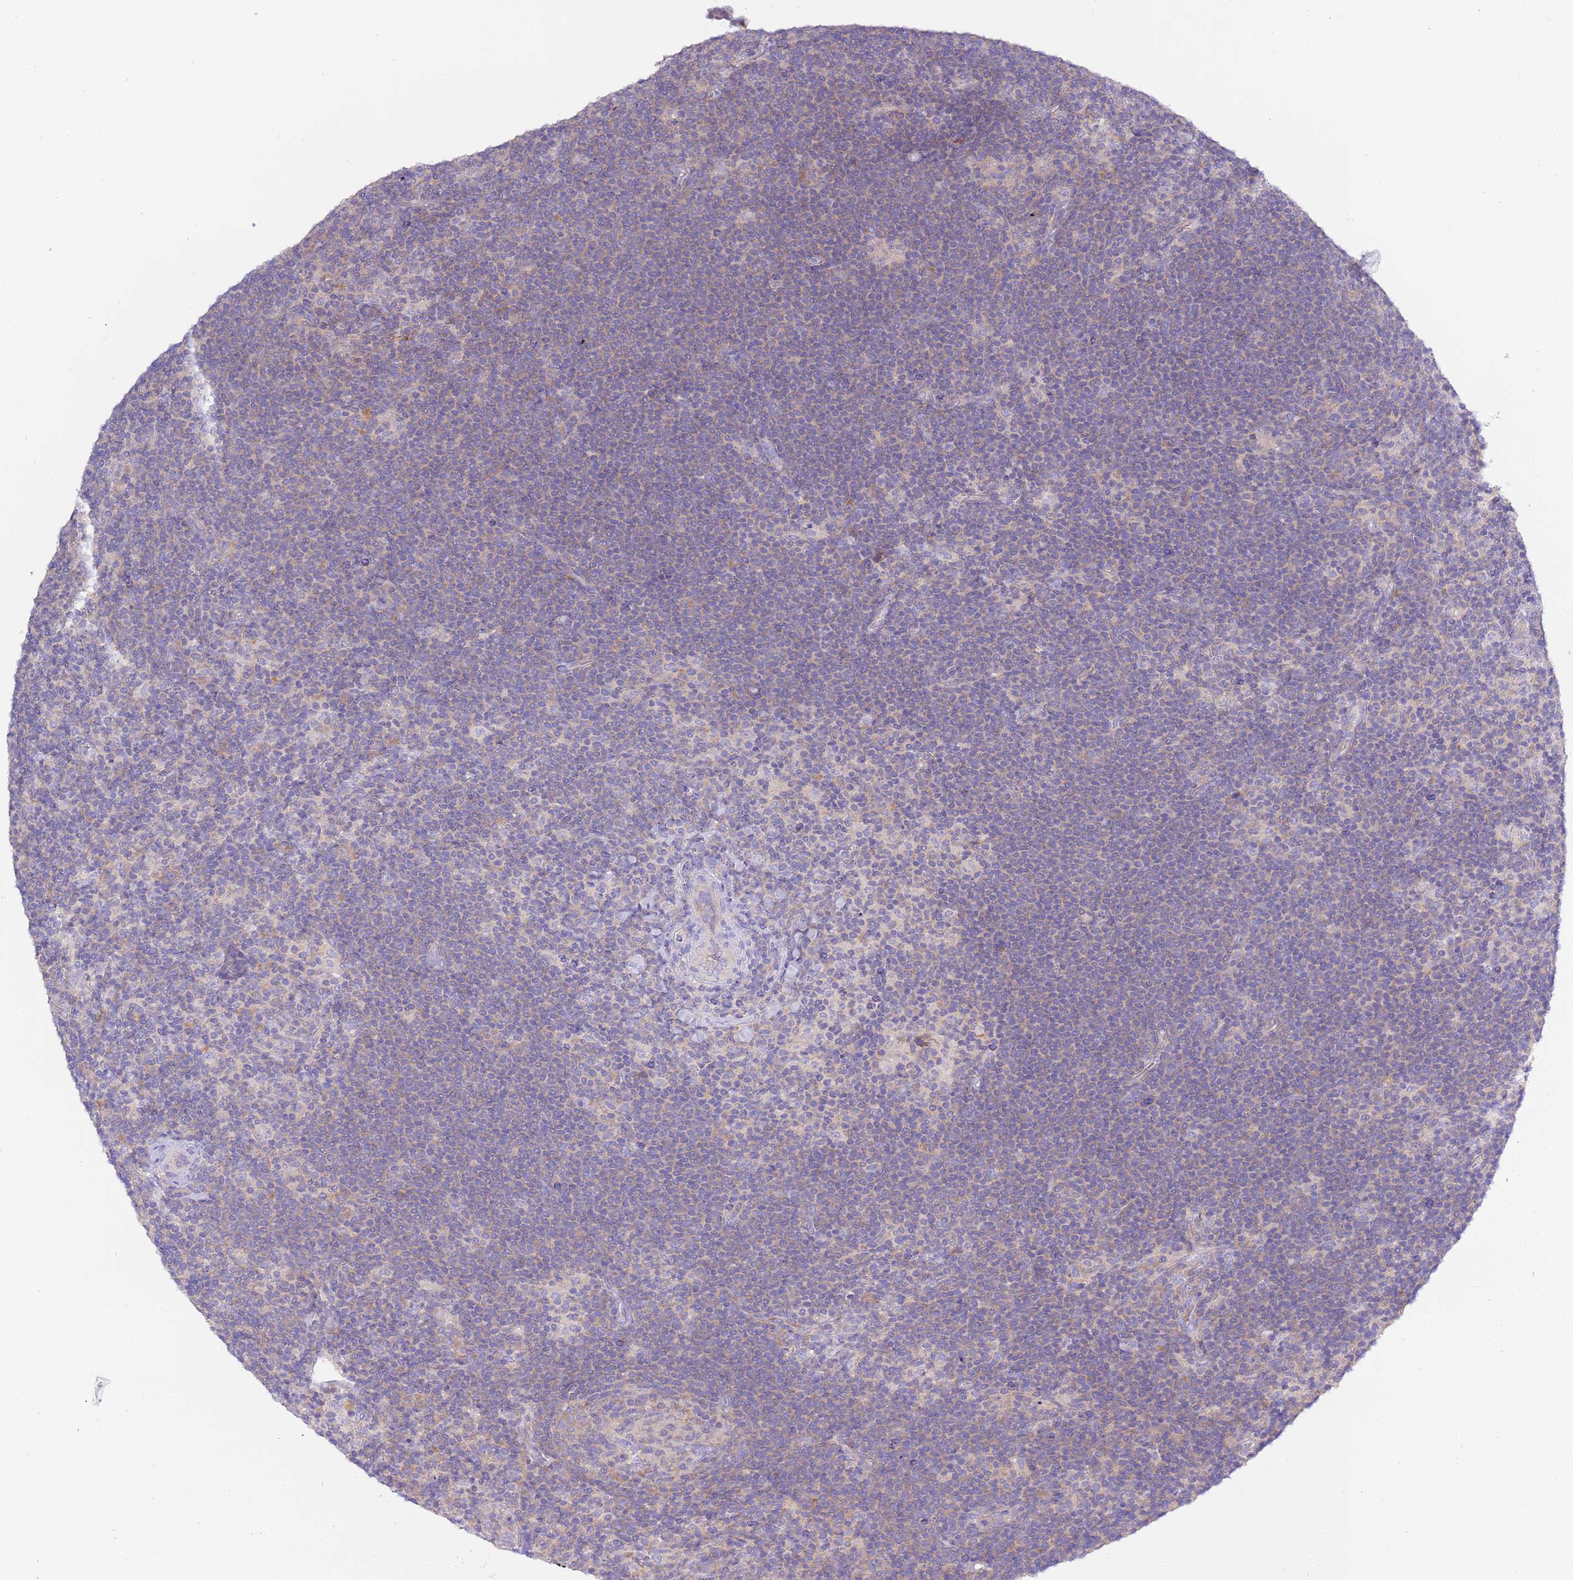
{"staining": {"intensity": "negative", "quantity": "none", "location": "none"}, "tissue": "lymphoma", "cell_type": "Tumor cells", "image_type": "cancer", "snomed": [{"axis": "morphology", "description": "Hodgkin's disease, NOS"}, {"axis": "topography", "description": "Lymph node"}], "caption": "A photomicrograph of lymphoma stained for a protein exhibits no brown staining in tumor cells.", "gene": "STIP1", "patient": {"sex": "female", "age": 57}}